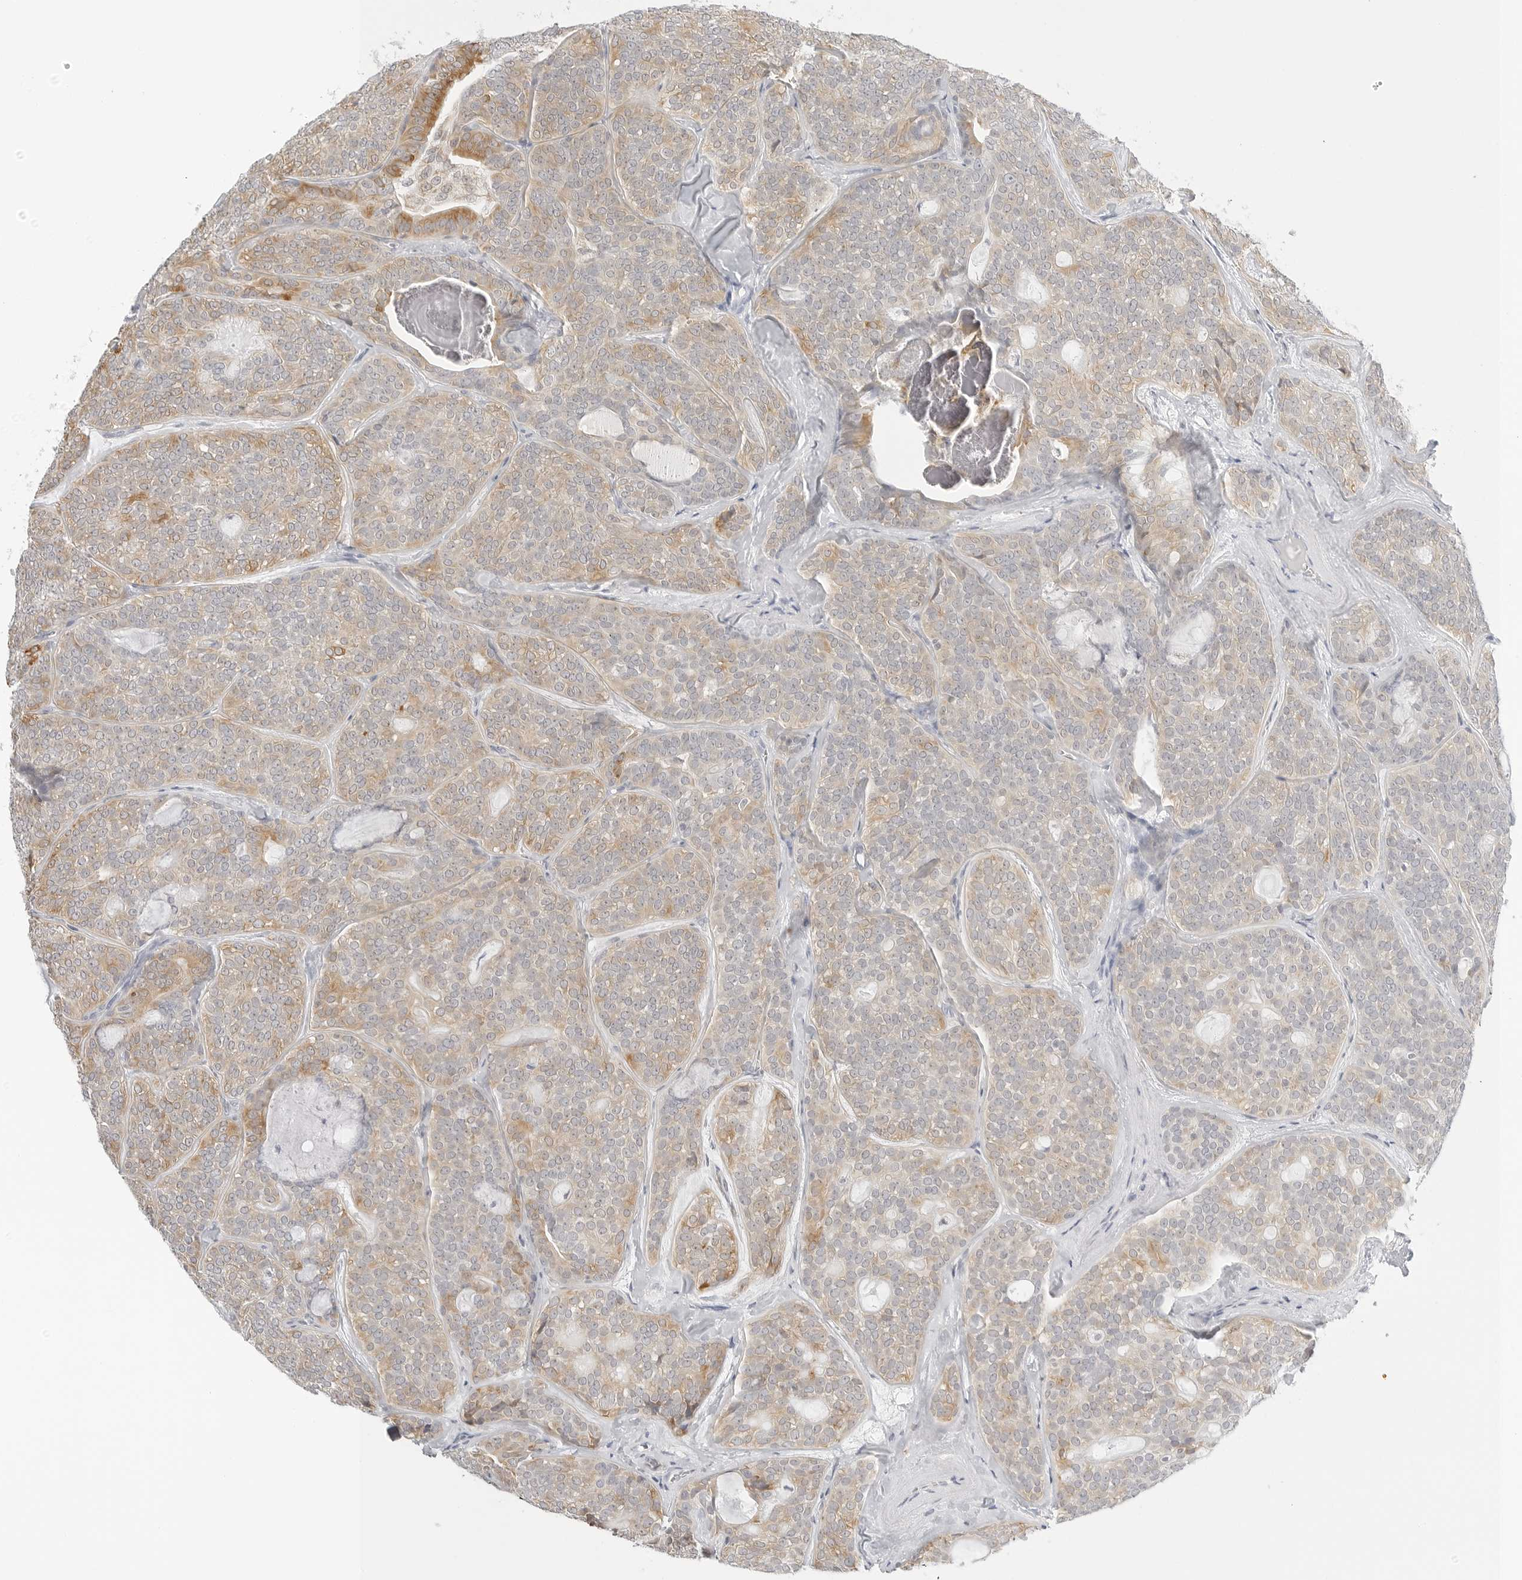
{"staining": {"intensity": "moderate", "quantity": "<25%", "location": "cytoplasmic/membranous"}, "tissue": "head and neck cancer", "cell_type": "Tumor cells", "image_type": "cancer", "snomed": [{"axis": "morphology", "description": "Adenocarcinoma, NOS"}, {"axis": "topography", "description": "Head-Neck"}], "caption": "About <25% of tumor cells in human head and neck cancer show moderate cytoplasmic/membranous protein positivity as visualized by brown immunohistochemical staining.", "gene": "THEM4", "patient": {"sex": "male", "age": 66}}